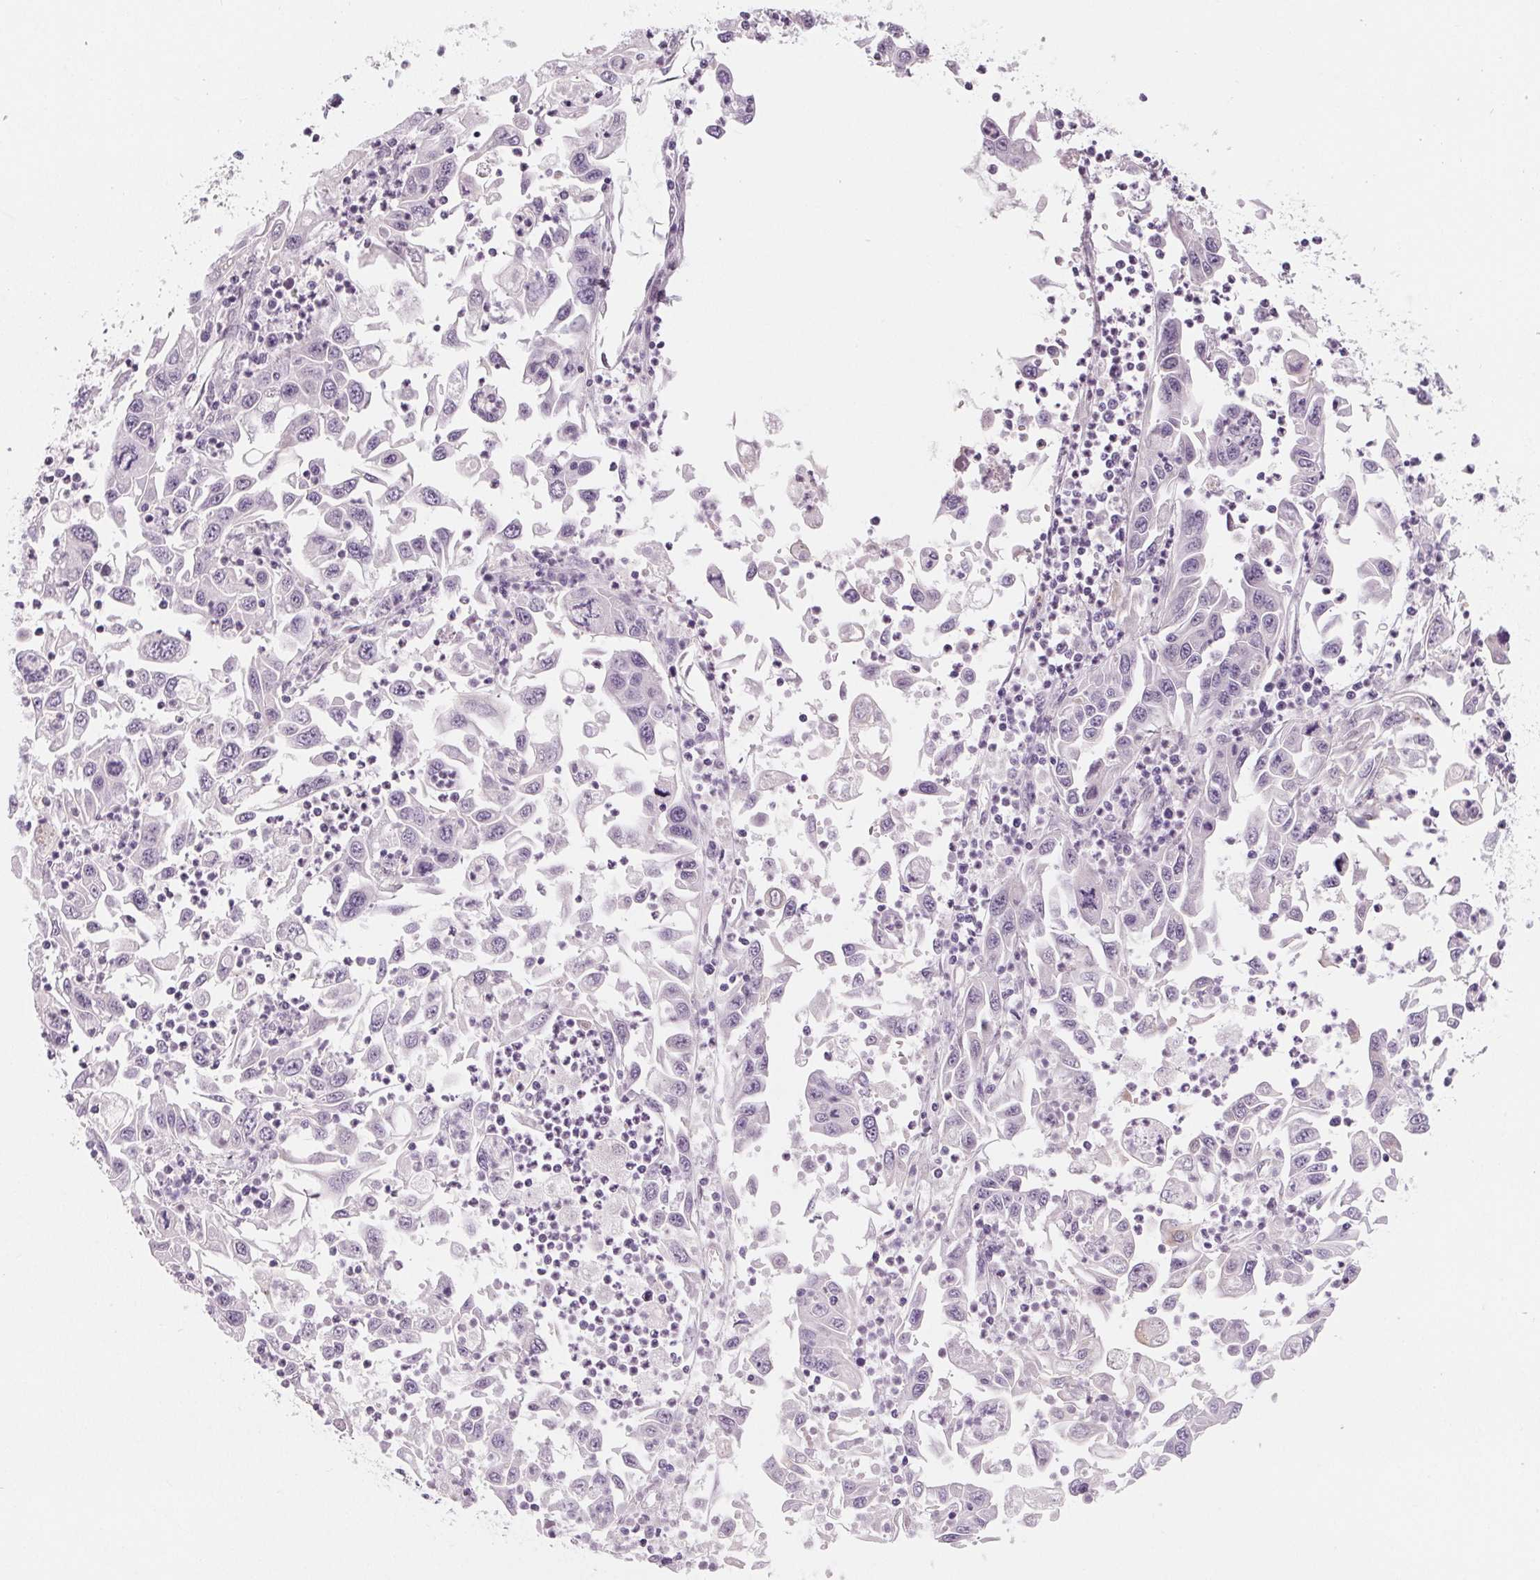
{"staining": {"intensity": "negative", "quantity": "none", "location": "none"}, "tissue": "endometrial cancer", "cell_type": "Tumor cells", "image_type": "cancer", "snomed": [{"axis": "morphology", "description": "Adenocarcinoma, NOS"}, {"axis": "topography", "description": "Uterus"}], "caption": "Tumor cells show no significant positivity in endometrial adenocarcinoma. (DAB (3,3'-diaminobenzidine) IHC visualized using brightfield microscopy, high magnification).", "gene": "CFC1", "patient": {"sex": "female", "age": 62}}